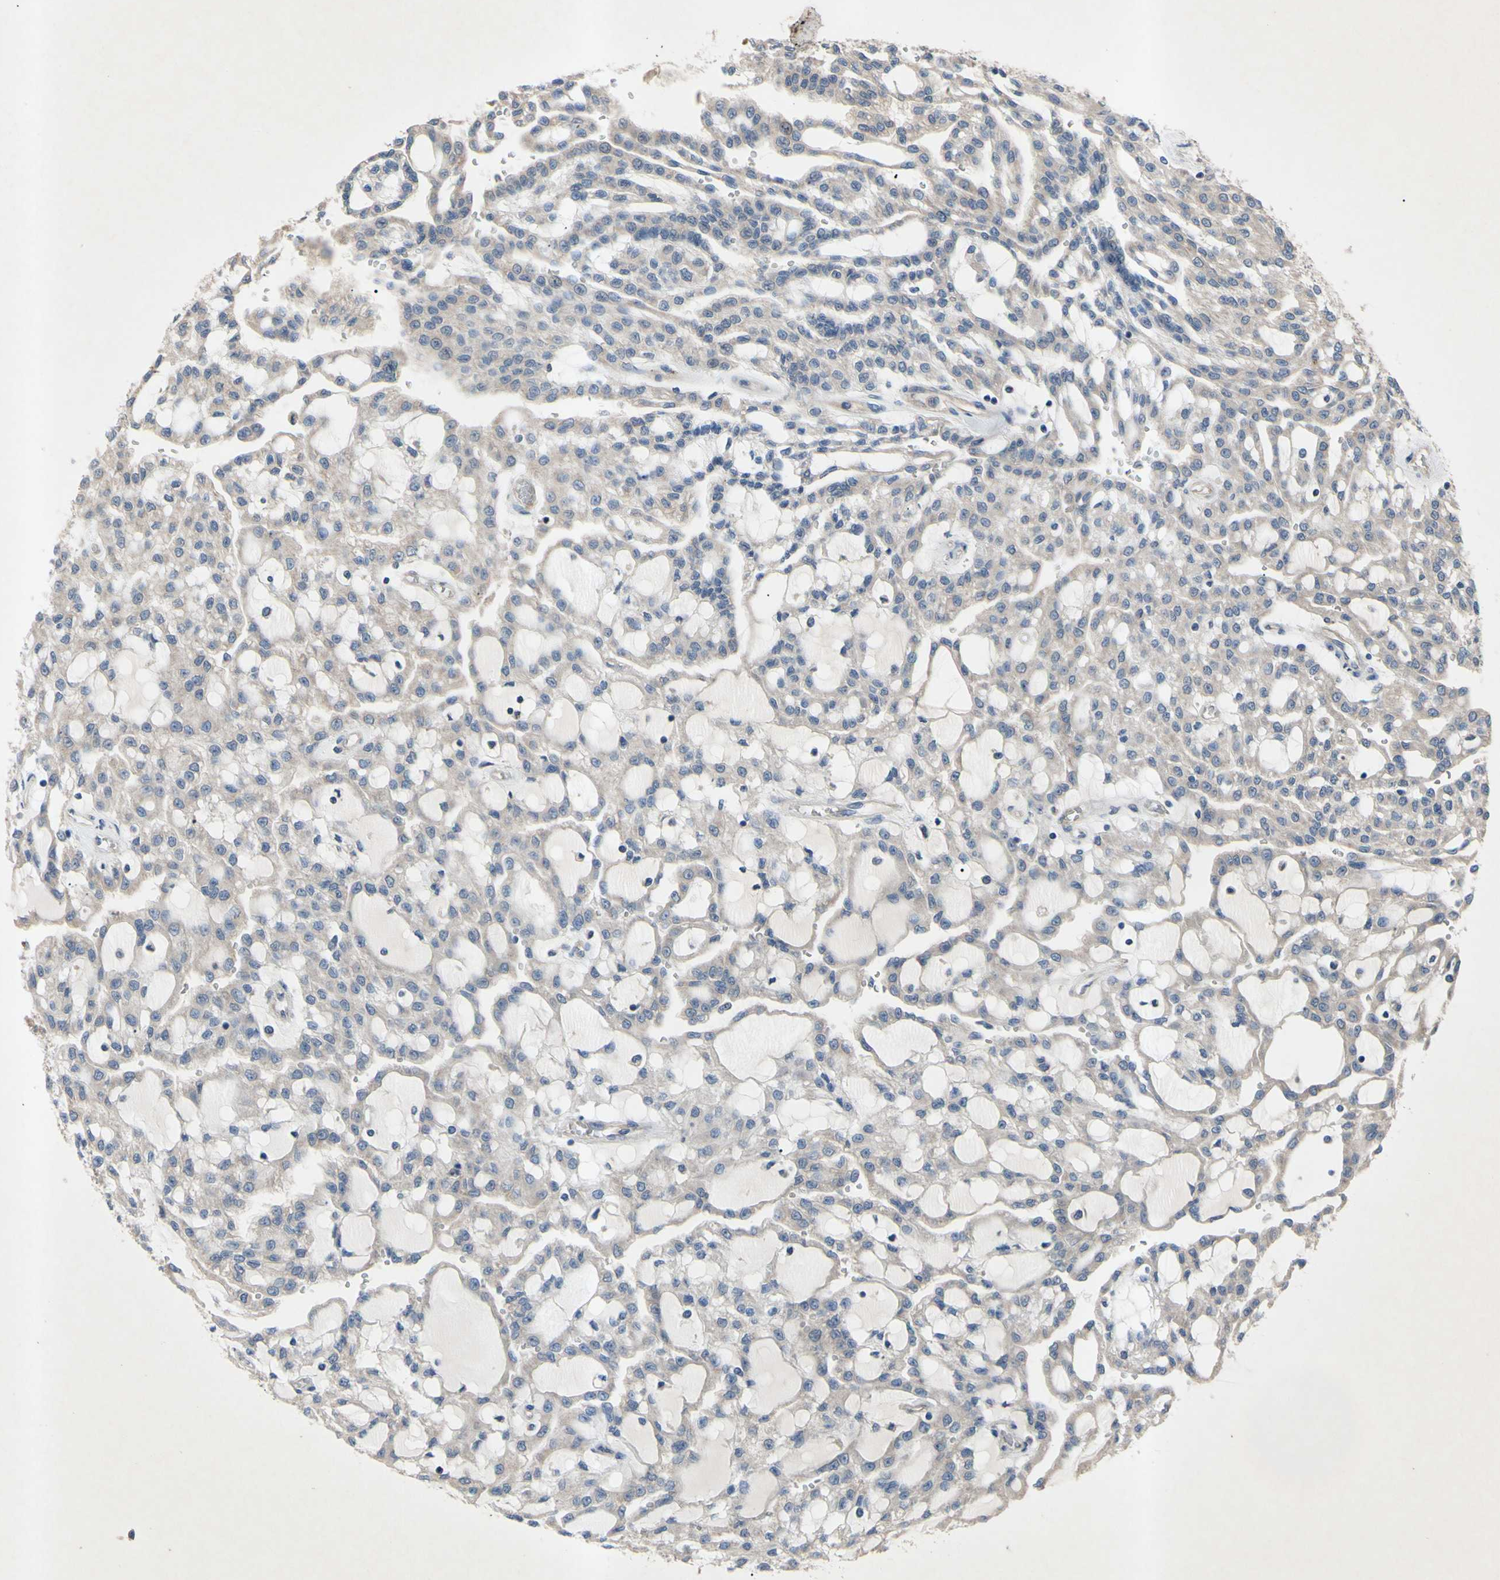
{"staining": {"intensity": "weak", "quantity": ">75%", "location": "cytoplasmic/membranous"}, "tissue": "renal cancer", "cell_type": "Tumor cells", "image_type": "cancer", "snomed": [{"axis": "morphology", "description": "Adenocarcinoma, NOS"}, {"axis": "topography", "description": "Kidney"}], "caption": "Protein expression analysis of human renal adenocarcinoma reveals weak cytoplasmic/membranous expression in approximately >75% of tumor cells.", "gene": "HILPDA", "patient": {"sex": "male", "age": 63}}